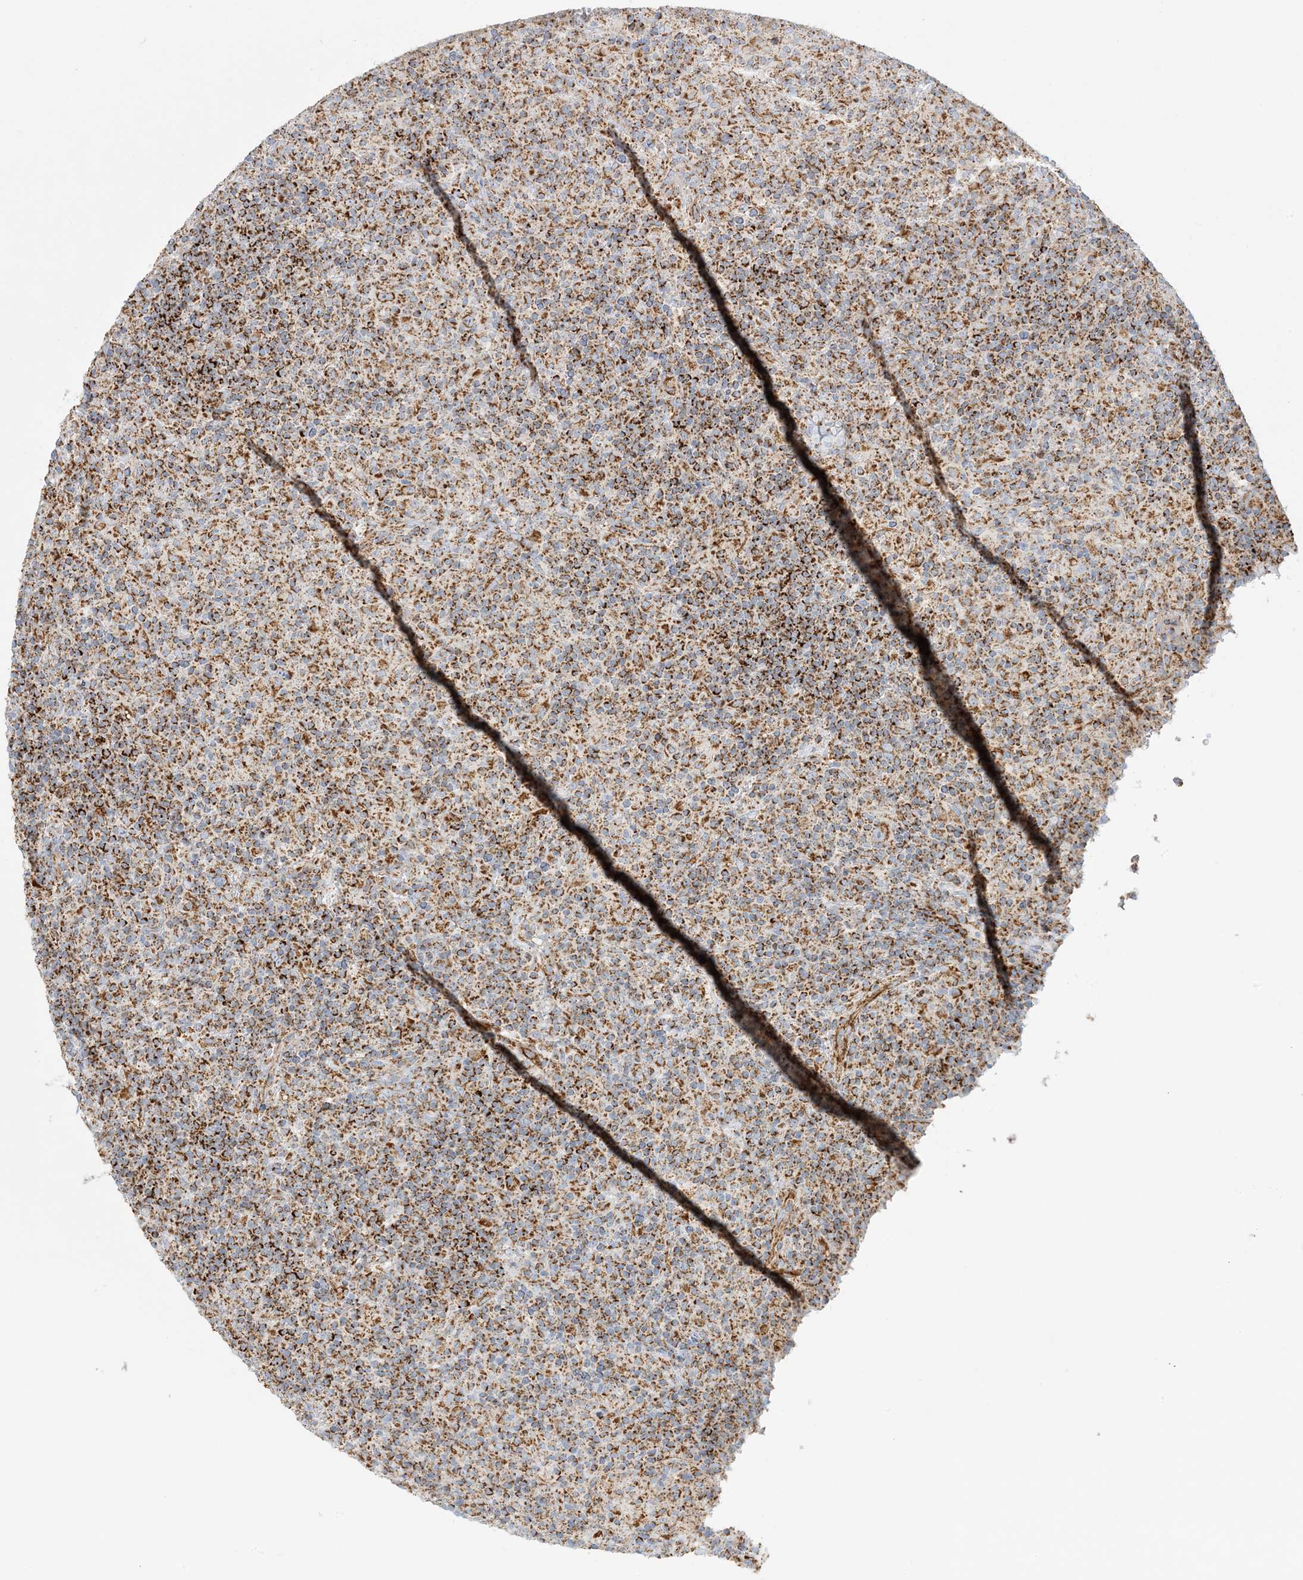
{"staining": {"intensity": "moderate", "quantity": ">75%", "location": "cytoplasmic/membranous"}, "tissue": "lymphoma", "cell_type": "Tumor cells", "image_type": "cancer", "snomed": [{"axis": "morphology", "description": "Hodgkin's disease, NOS"}, {"axis": "topography", "description": "Lymph node"}], "caption": "Approximately >75% of tumor cells in lymphoma exhibit moderate cytoplasmic/membranous protein staining as visualized by brown immunohistochemical staining.", "gene": "COA3", "patient": {"sex": "male", "age": 70}}